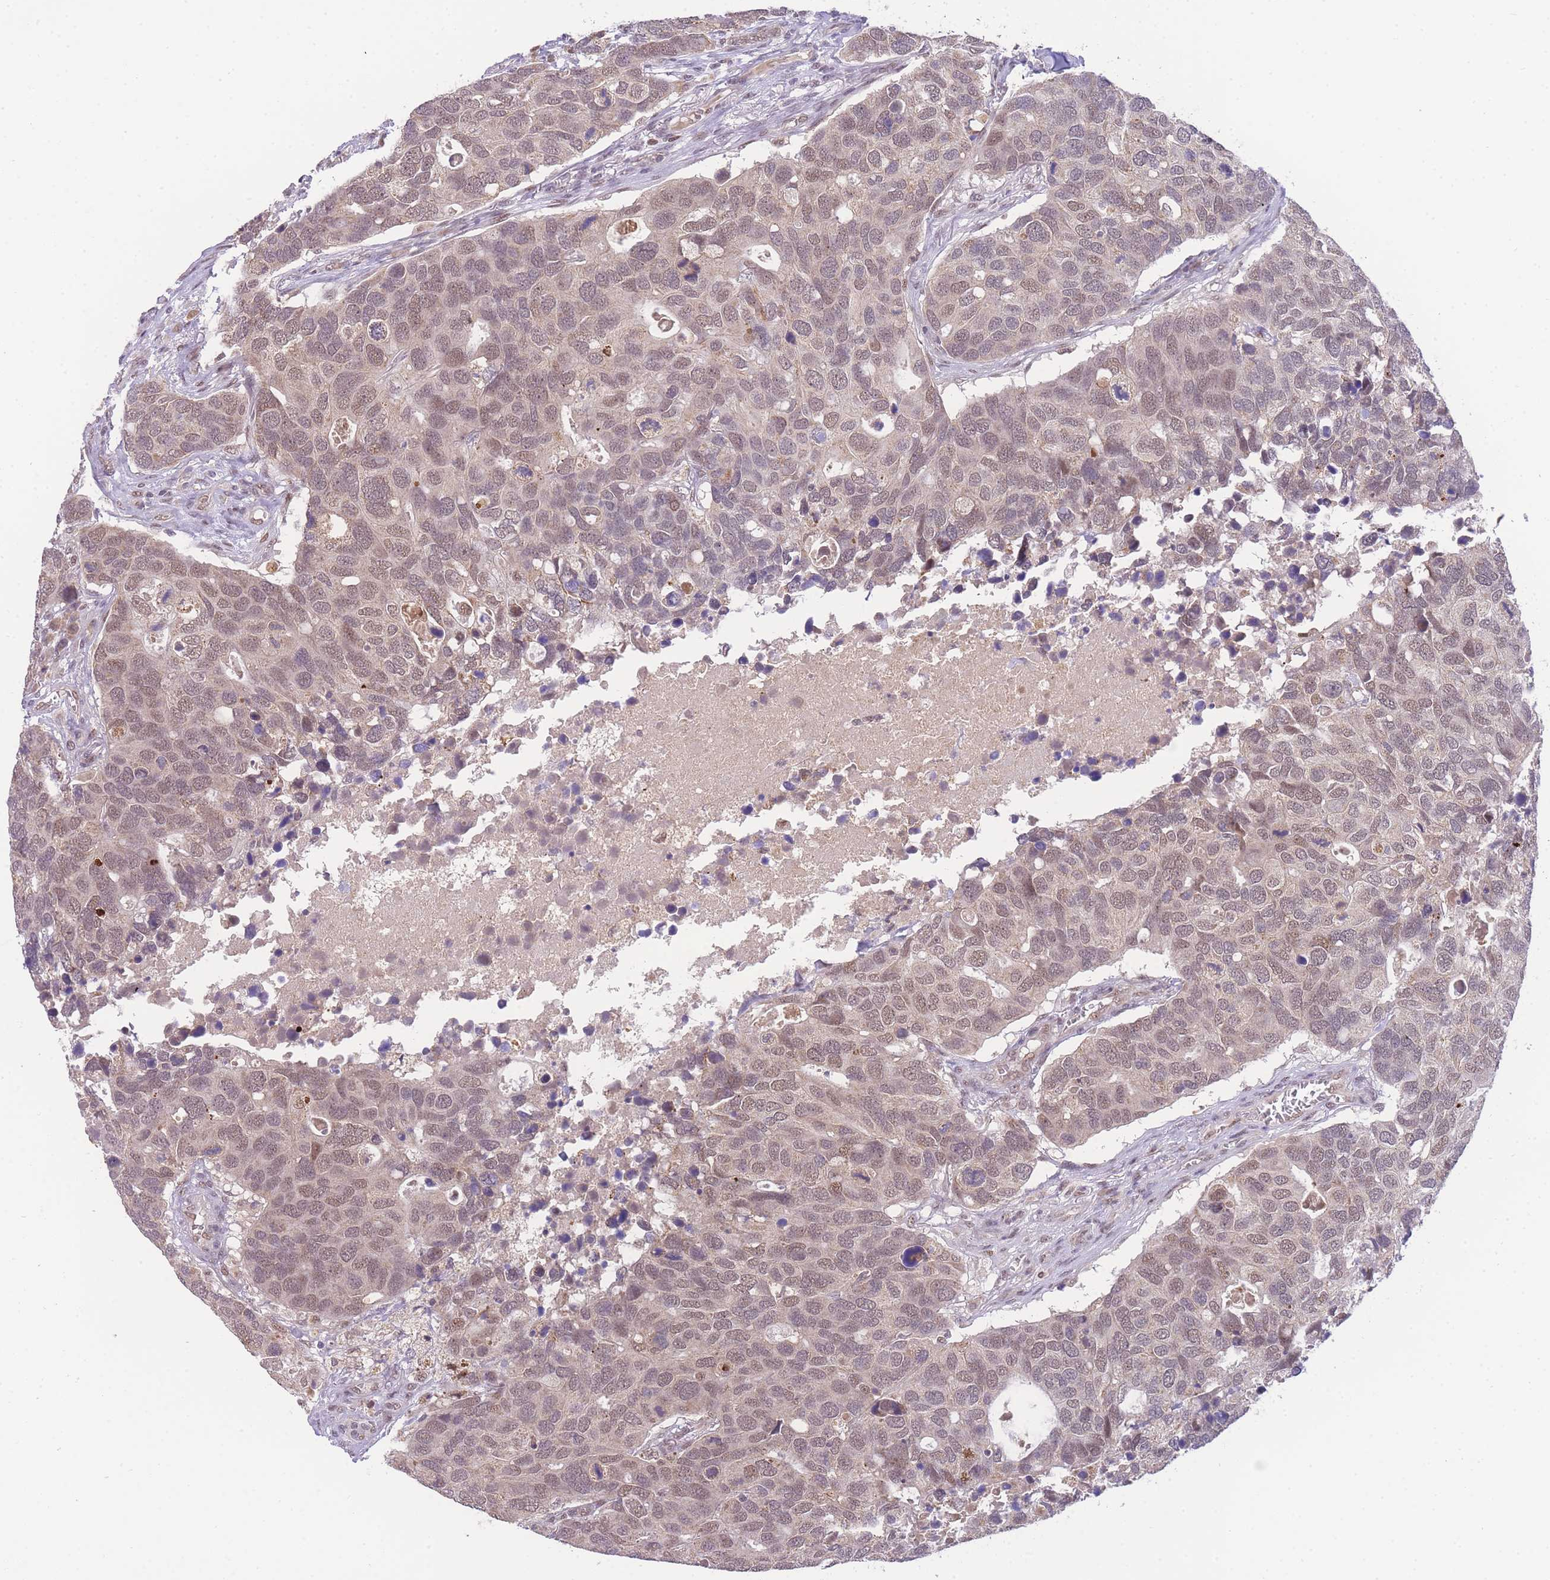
{"staining": {"intensity": "weak", "quantity": ">75%", "location": "cytoplasmic/membranous,nuclear"}, "tissue": "breast cancer", "cell_type": "Tumor cells", "image_type": "cancer", "snomed": [{"axis": "morphology", "description": "Duct carcinoma"}, {"axis": "topography", "description": "Breast"}], "caption": "Immunohistochemistry staining of breast invasive ductal carcinoma, which shows low levels of weak cytoplasmic/membranous and nuclear expression in about >75% of tumor cells indicating weak cytoplasmic/membranous and nuclear protein staining. The staining was performed using DAB (3,3'-diaminobenzidine) (brown) for protein detection and nuclei were counterstained in hematoxylin (blue).", "gene": "PUS10", "patient": {"sex": "female", "age": 83}}